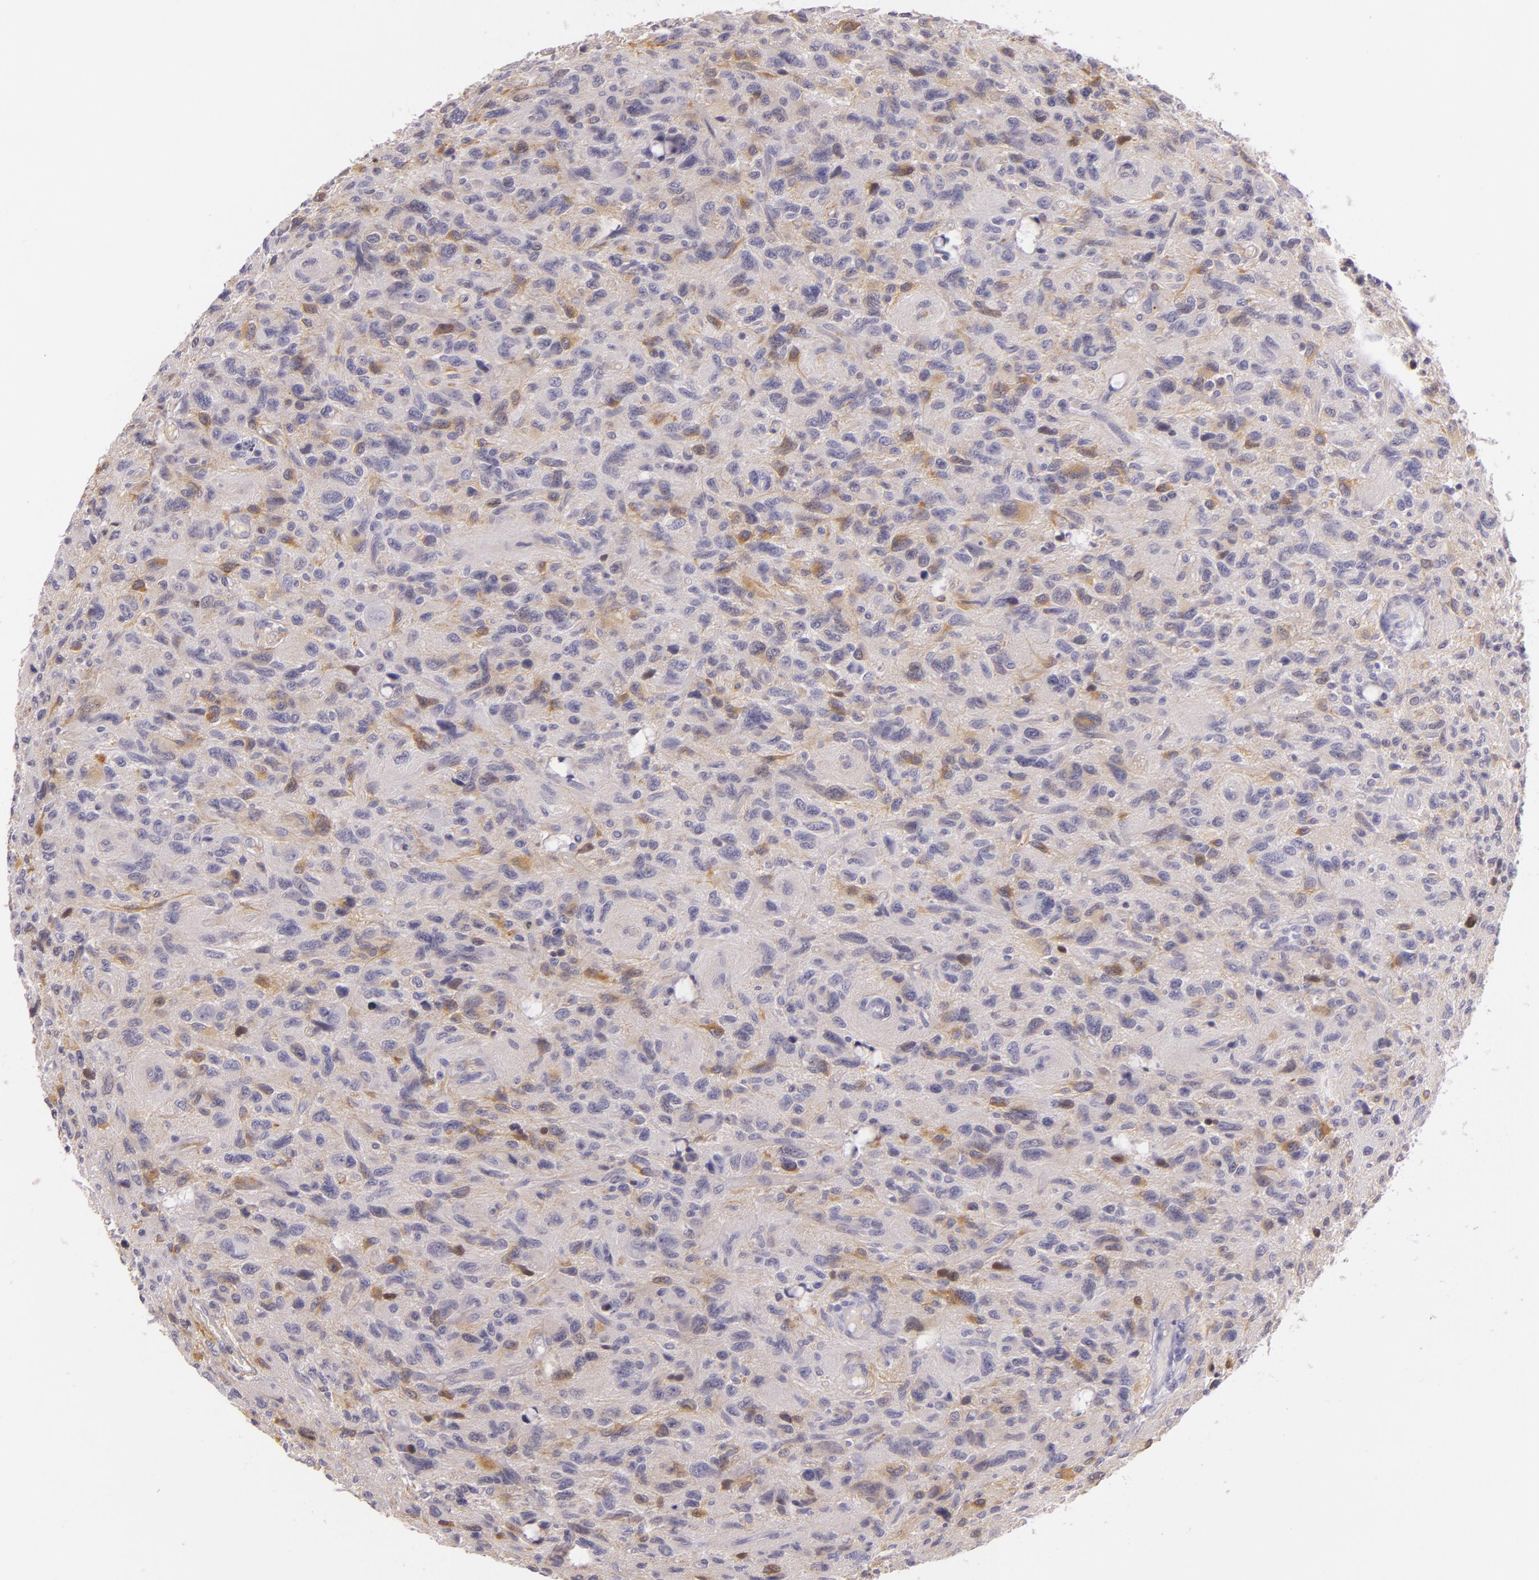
{"staining": {"intensity": "weak", "quantity": "<25%", "location": "cytoplasmic/membranous"}, "tissue": "glioma", "cell_type": "Tumor cells", "image_type": "cancer", "snomed": [{"axis": "morphology", "description": "Glioma, malignant, High grade"}, {"axis": "topography", "description": "Brain"}], "caption": "Immunohistochemistry image of neoplastic tissue: human malignant high-grade glioma stained with DAB reveals no significant protein expression in tumor cells.", "gene": "CBS", "patient": {"sex": "female", "age": 60}}